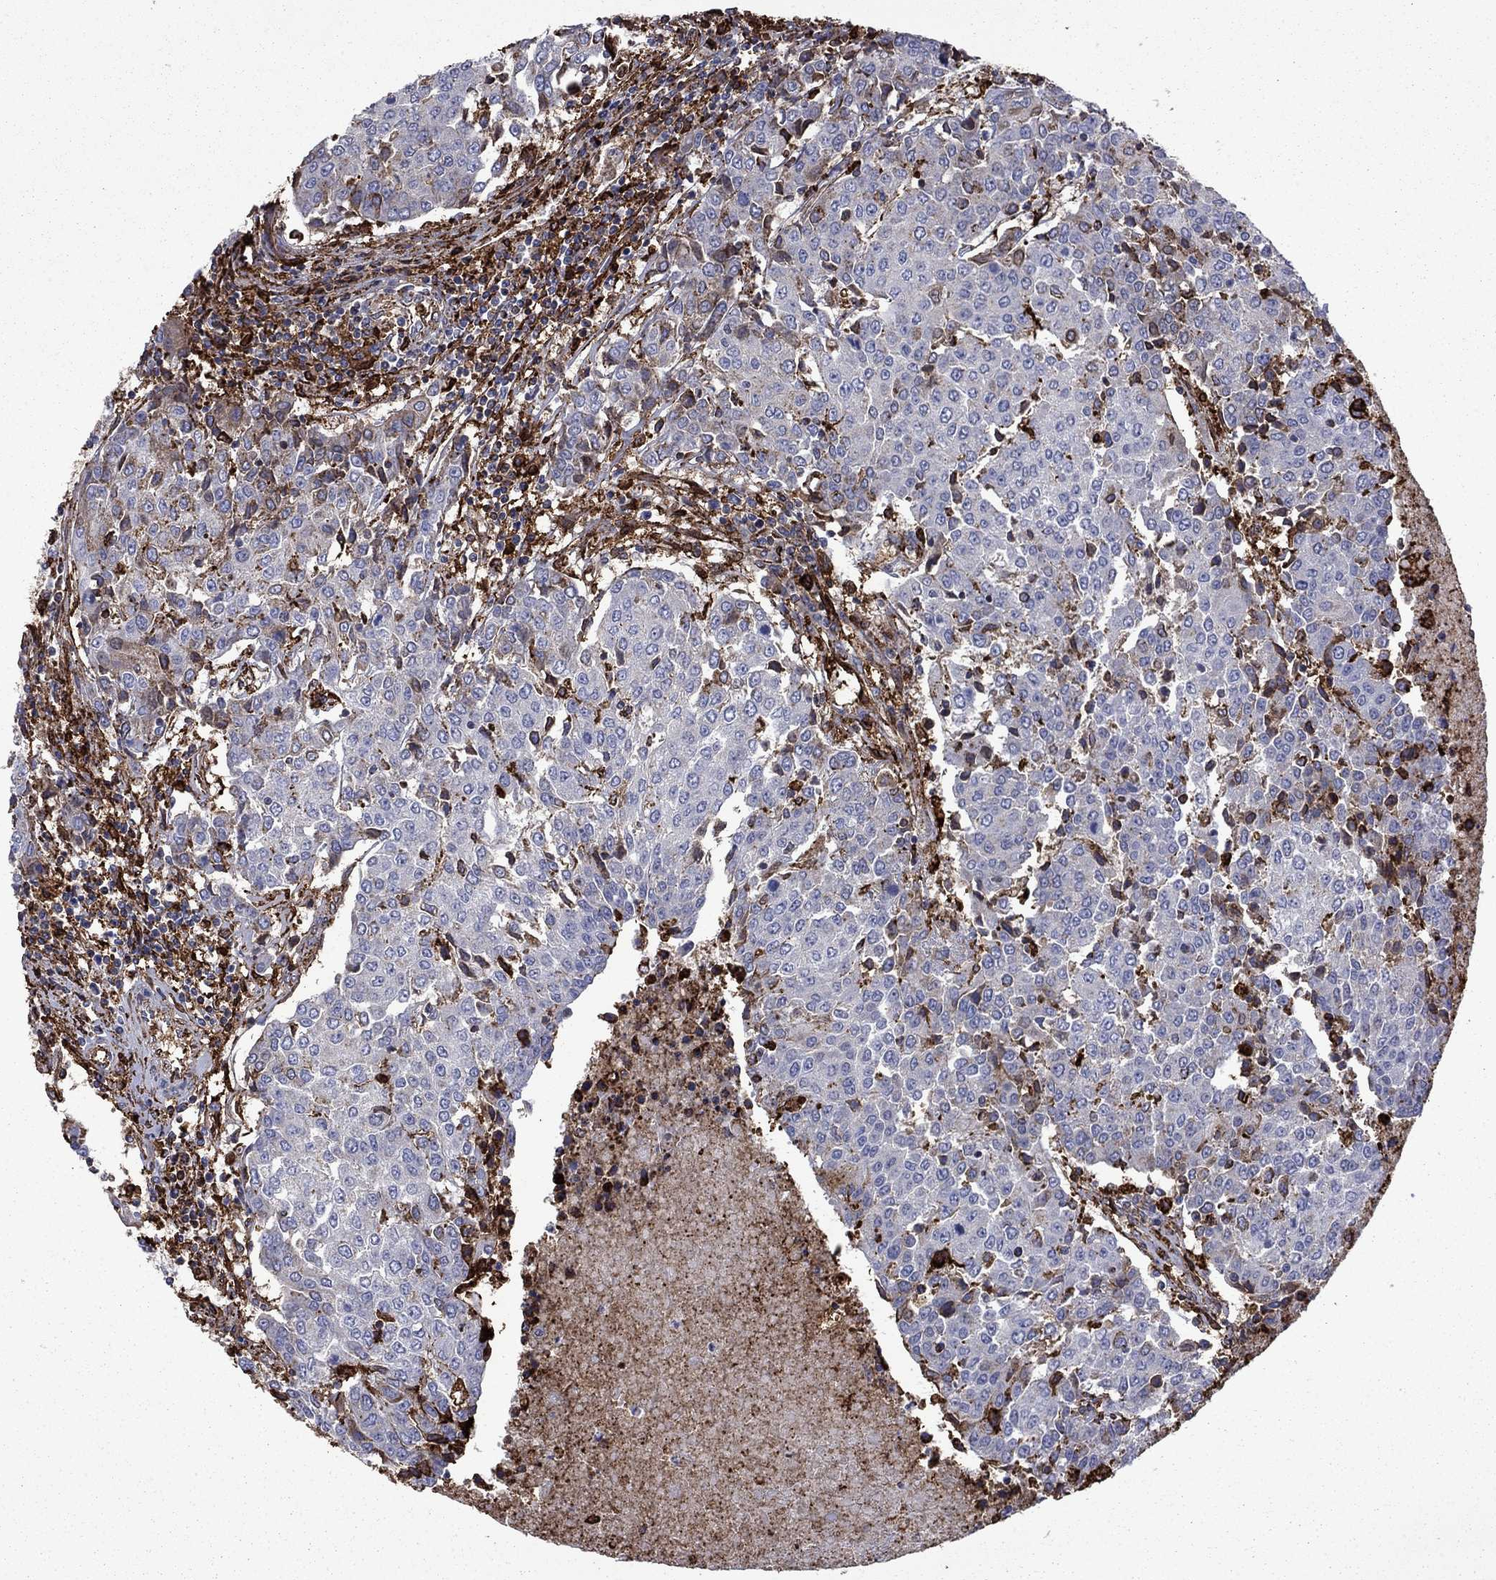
{"staining": {"intensity": "negative", "quantity": "none", "location": "none"}, "tissue": "urothelial cancer", "cell_type": "Tumor cells", "image_type": "cancer", "snomed": [{"axis": "morphology", "description": "Urothelial carcinoma, High grade"}, {"axis": "topography", "description": "Urinary bladder"}], "caption": "Immunohistochemistry (IHC) micrograph of neoplastic tissue: human urothelial carcinoma (high-grade) stained with DAB (3,3'-diaminobenzidine) demonstrates no significant protein staining in tumor cells. (DAB (3,3'-diaminobenzidine) immunohistochemistry, high magnification).", "gene": "PLAU", "patient": {"sex": "female", "age": 85}}